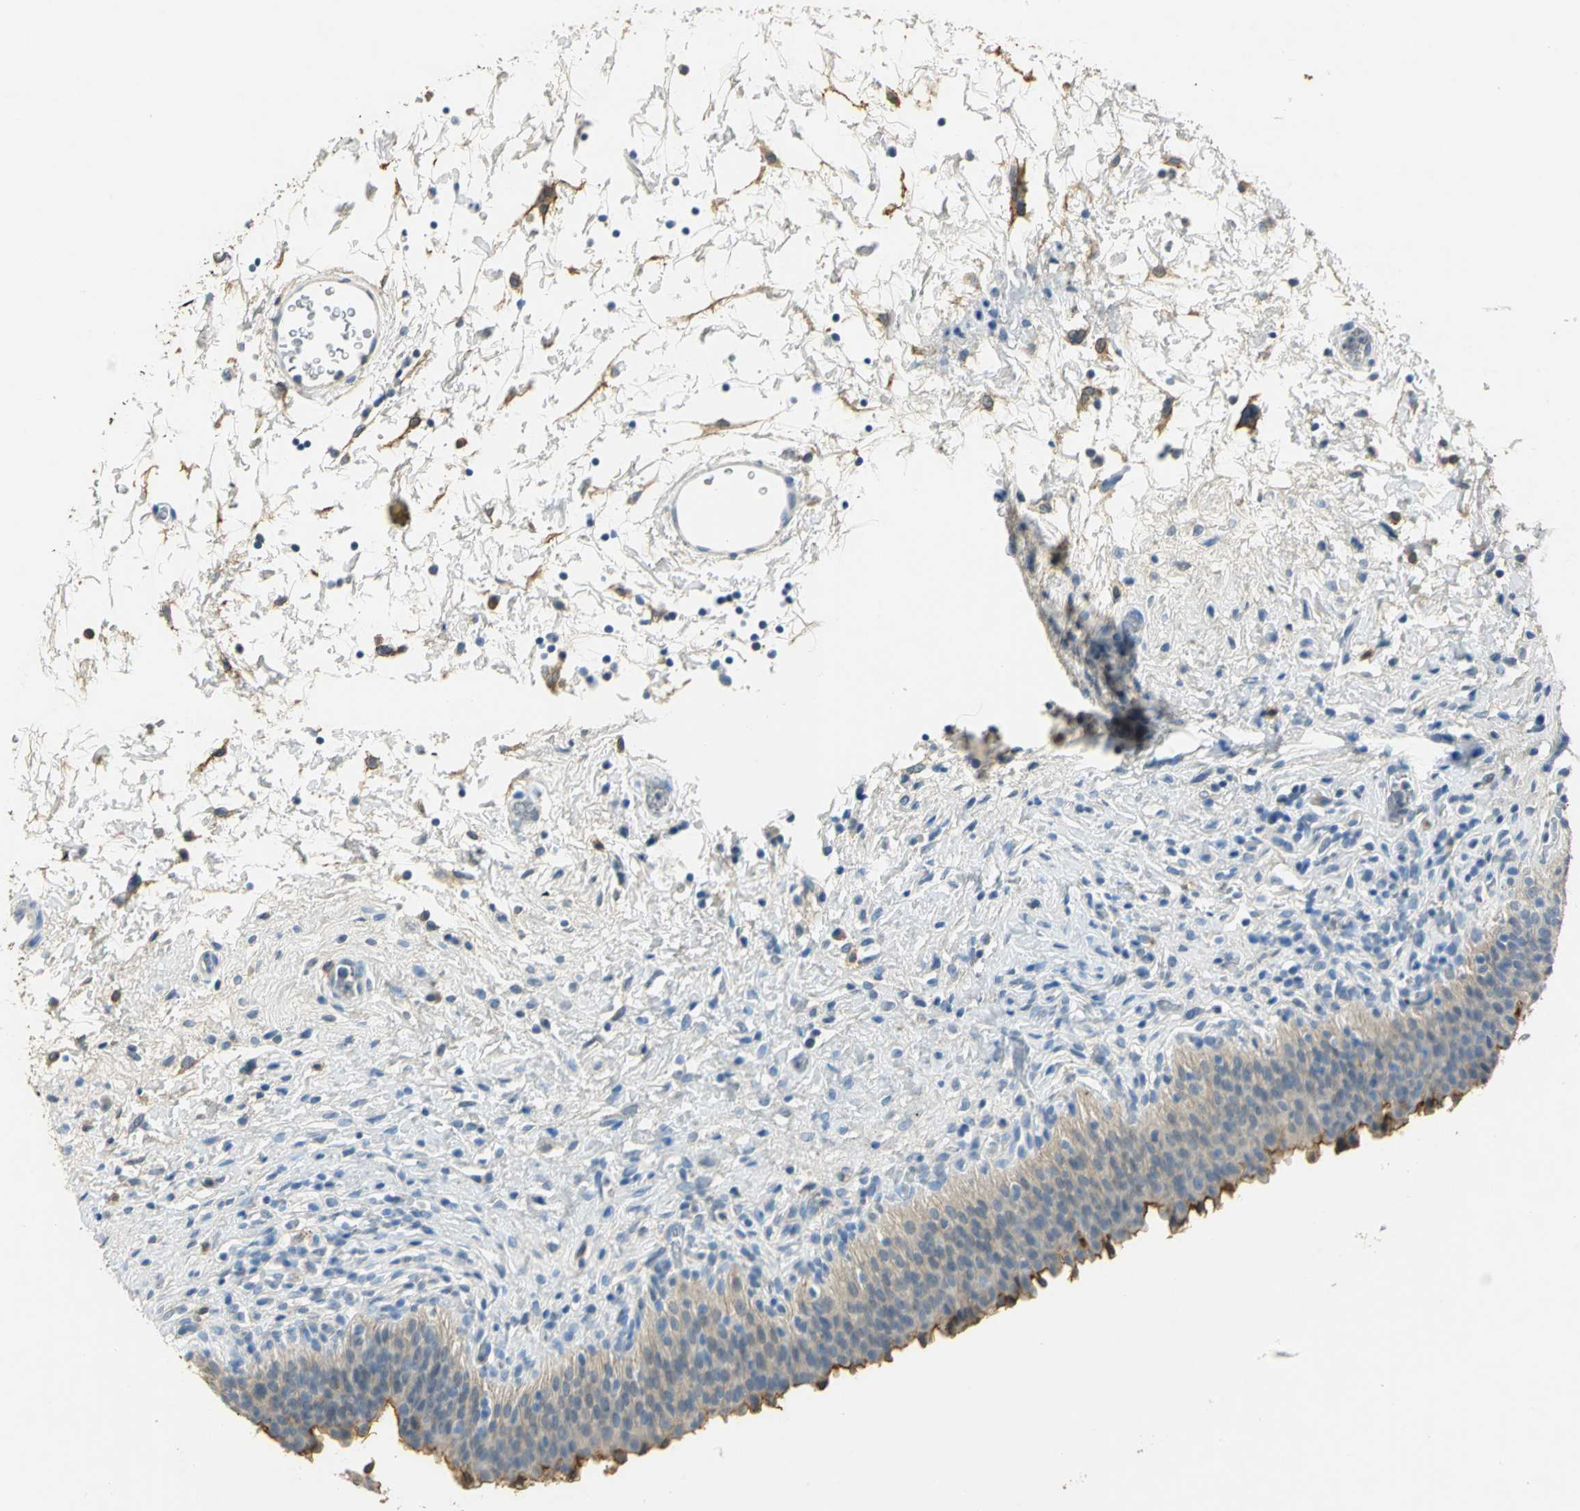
{"staining": {"intensity": "moderate", "quantity": "25%-75%", "location": "cytoplasmic/membranous"}, "tissue": "urinary bladder", "cell_type": "Urothelial cells", "image_type": "normal", "snomed": [{"axis": "morphology", "description": "Normal tissue, NOS"}, {"axis": "topography", "description": "Urinary bladder"}], "caption": "The immunohistochemical stain shows moderate cytoplasmic/membranous positivity in urothelial cells of benign urinary bladder.", "gene": "ANXA4", "patient": {"sex": "male", "age": 51}}